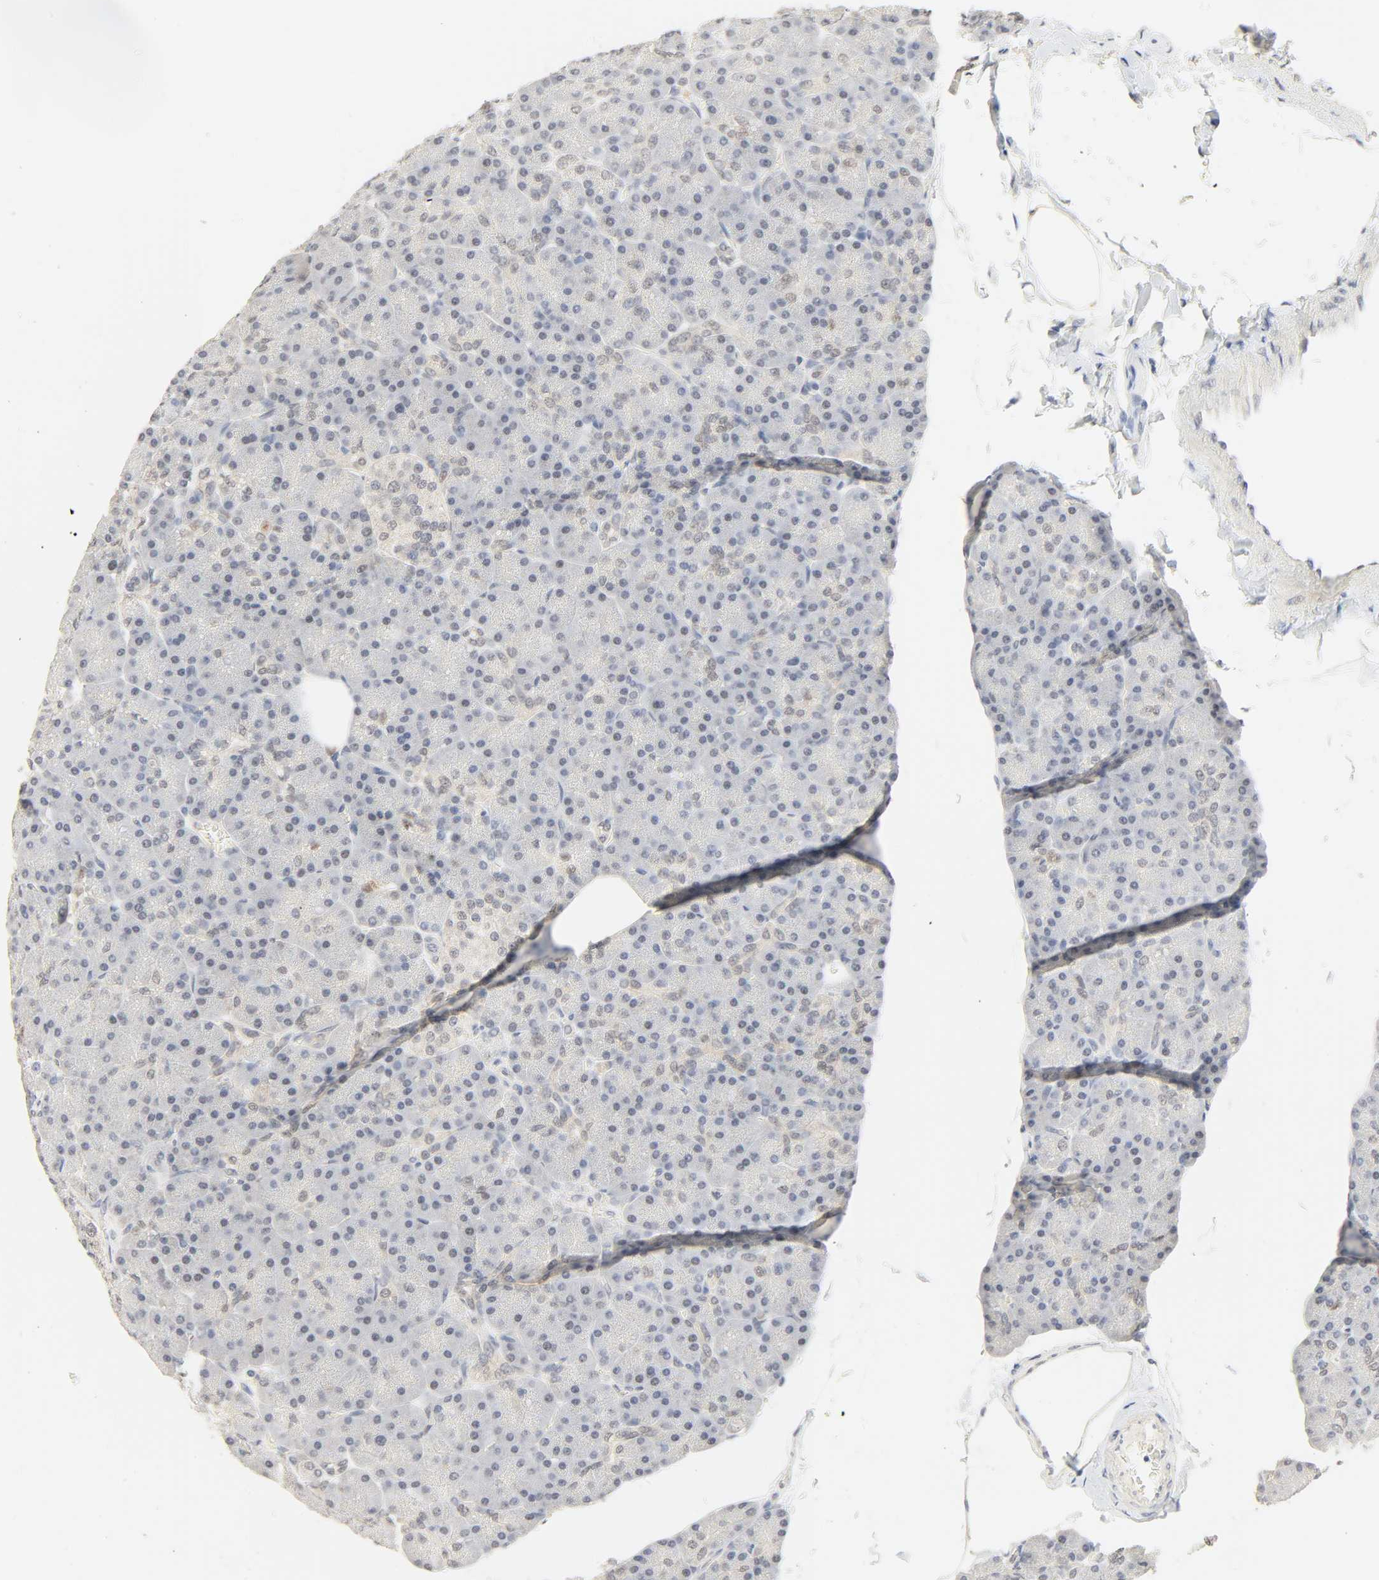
{"staining": {"intensity": "weak", "quantity": "<25%", "location": "cytoplasmic/membranous"}, "tissue": "pancreas", "cell_type": "Exocrine glandular cells", "image_type": "normal", "snomed": [{"axis": "morphology", "description": "Normal tissue, NOS"}, {"axis": "topography", "description": "Pancreas"}], "caption": "IHC of benign pancreas demonstrates no staining in exocrine glandular cells. (Immunohistochemistry (ihc), brightfield microscopy, high magnification).", "gene": "ACSS2", "patient": {"sex": "female", "age": 43}}